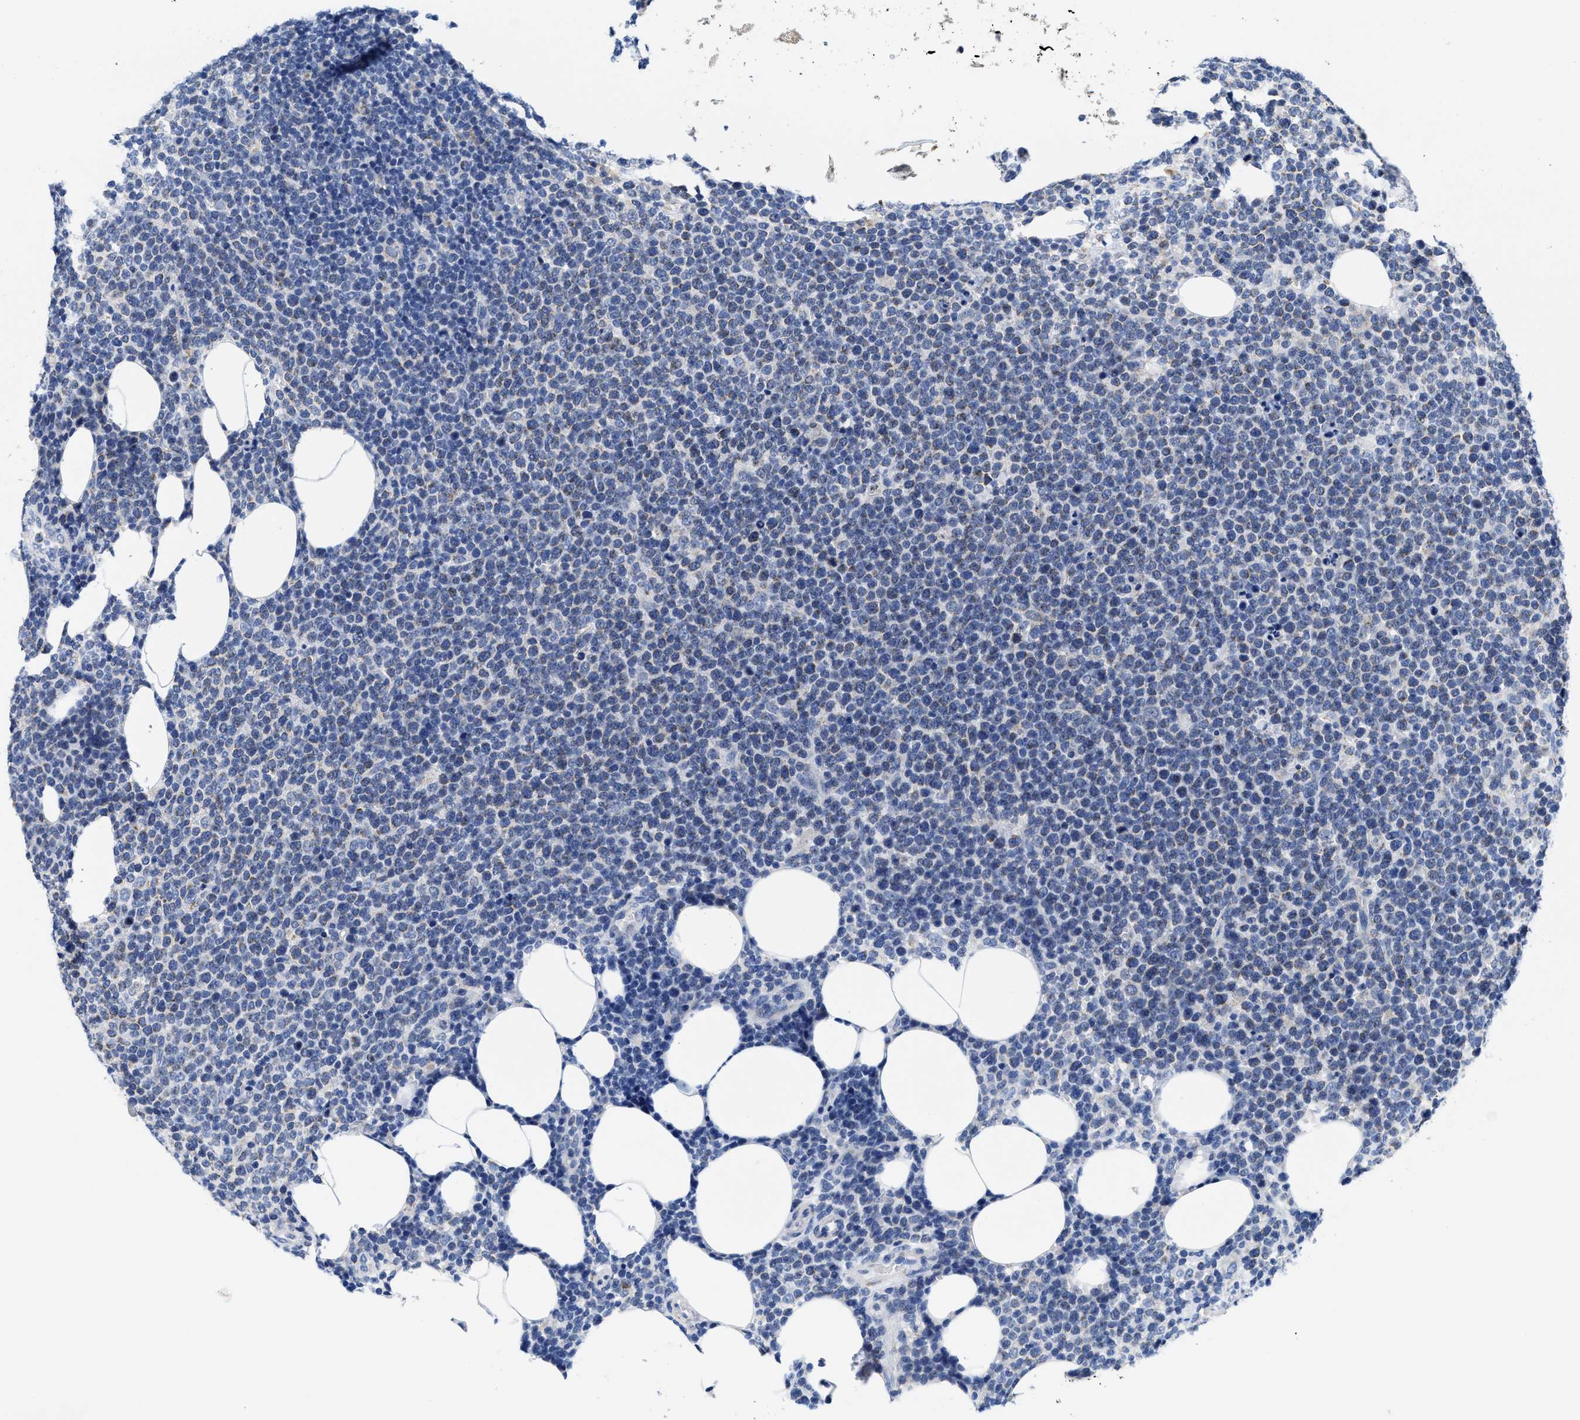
{"staining": {"intensity": "negative", "quantity": "none", "location": "none"}, "tissue": "lymphoma", "cell_type": "Tumor cells", "image_type": "cancer", "snomed": [{"axis": "morphology", "description": "Malignant lymphoma, non-Hodgkin's type, High grade"}, {"axis": "topography", "description": "Lymph node"}], "caption": "Immunohistochemistry (IHC) photomicrograph of neoplastic tissue: human lymphoma stained with DAB (3,3'-diaminobenzidine) exhibits no significant protein expression in tumor cells.", "gene": "TBRG4", "patient": {"sex": "male", "age": 61}}